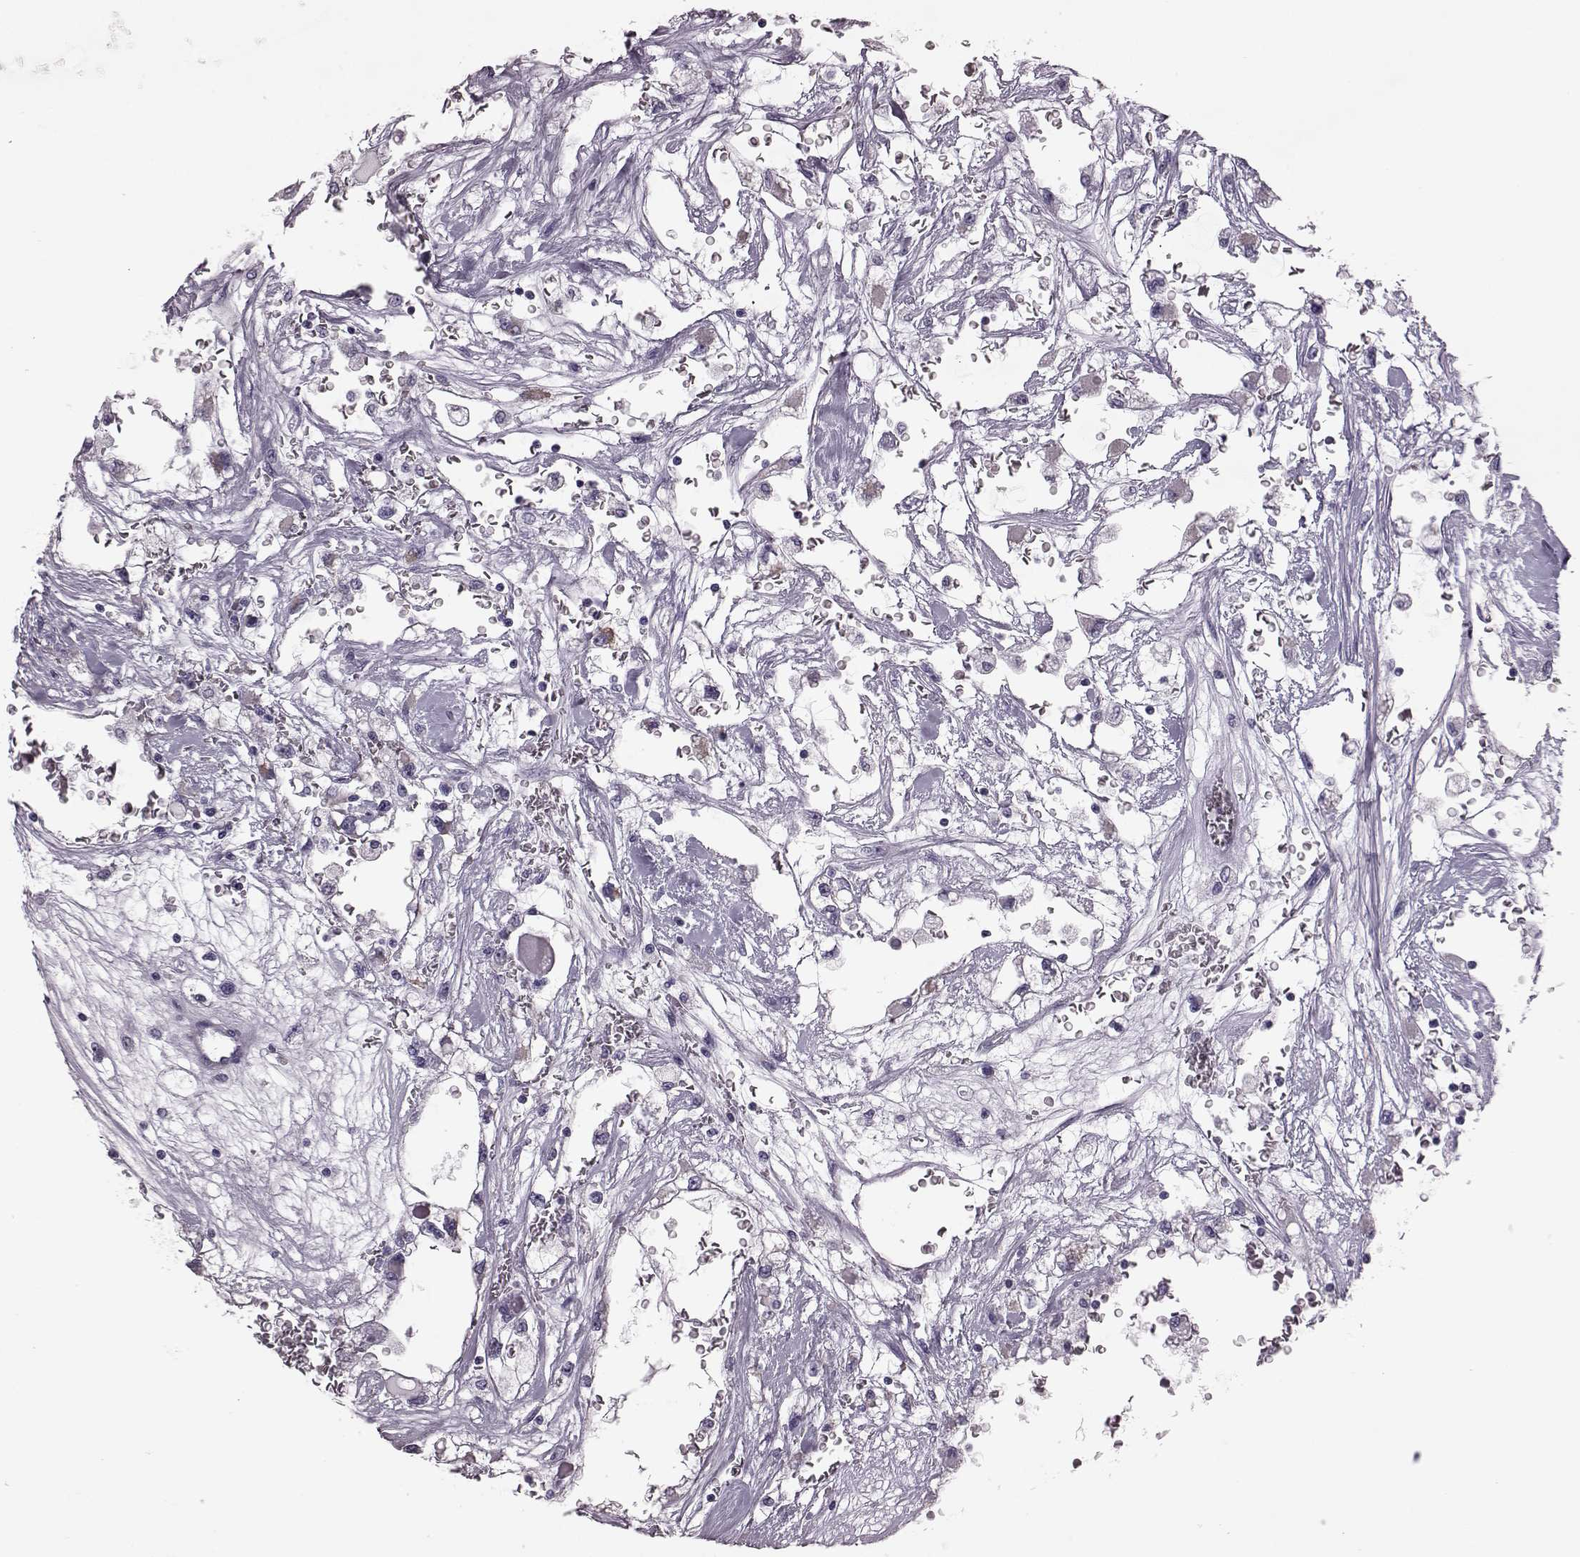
{"staining": {"intensity": "weak", "quantity": ">75%", "location": "cytoplasmic/membranous"}, "tissue": "renal cancer", "cell_type": "Tumor cells", "image_type": "cancer", "snomed": [{"axis": "morphology", "description": "Adenocarcinoma, NOS"}, {"axis": "topography", "description": "Kidney"}], "caption": "Renal cancer stained for a protein displays weak cytoplasmic/membranous positivity in tumor cells. (DAB (3,3'-diaminobenzidine) IHC, brown staining for protein, blue staining for nuclei).", "gene": "RIMS2", "patient": {"sex": "male", "age": 59}}